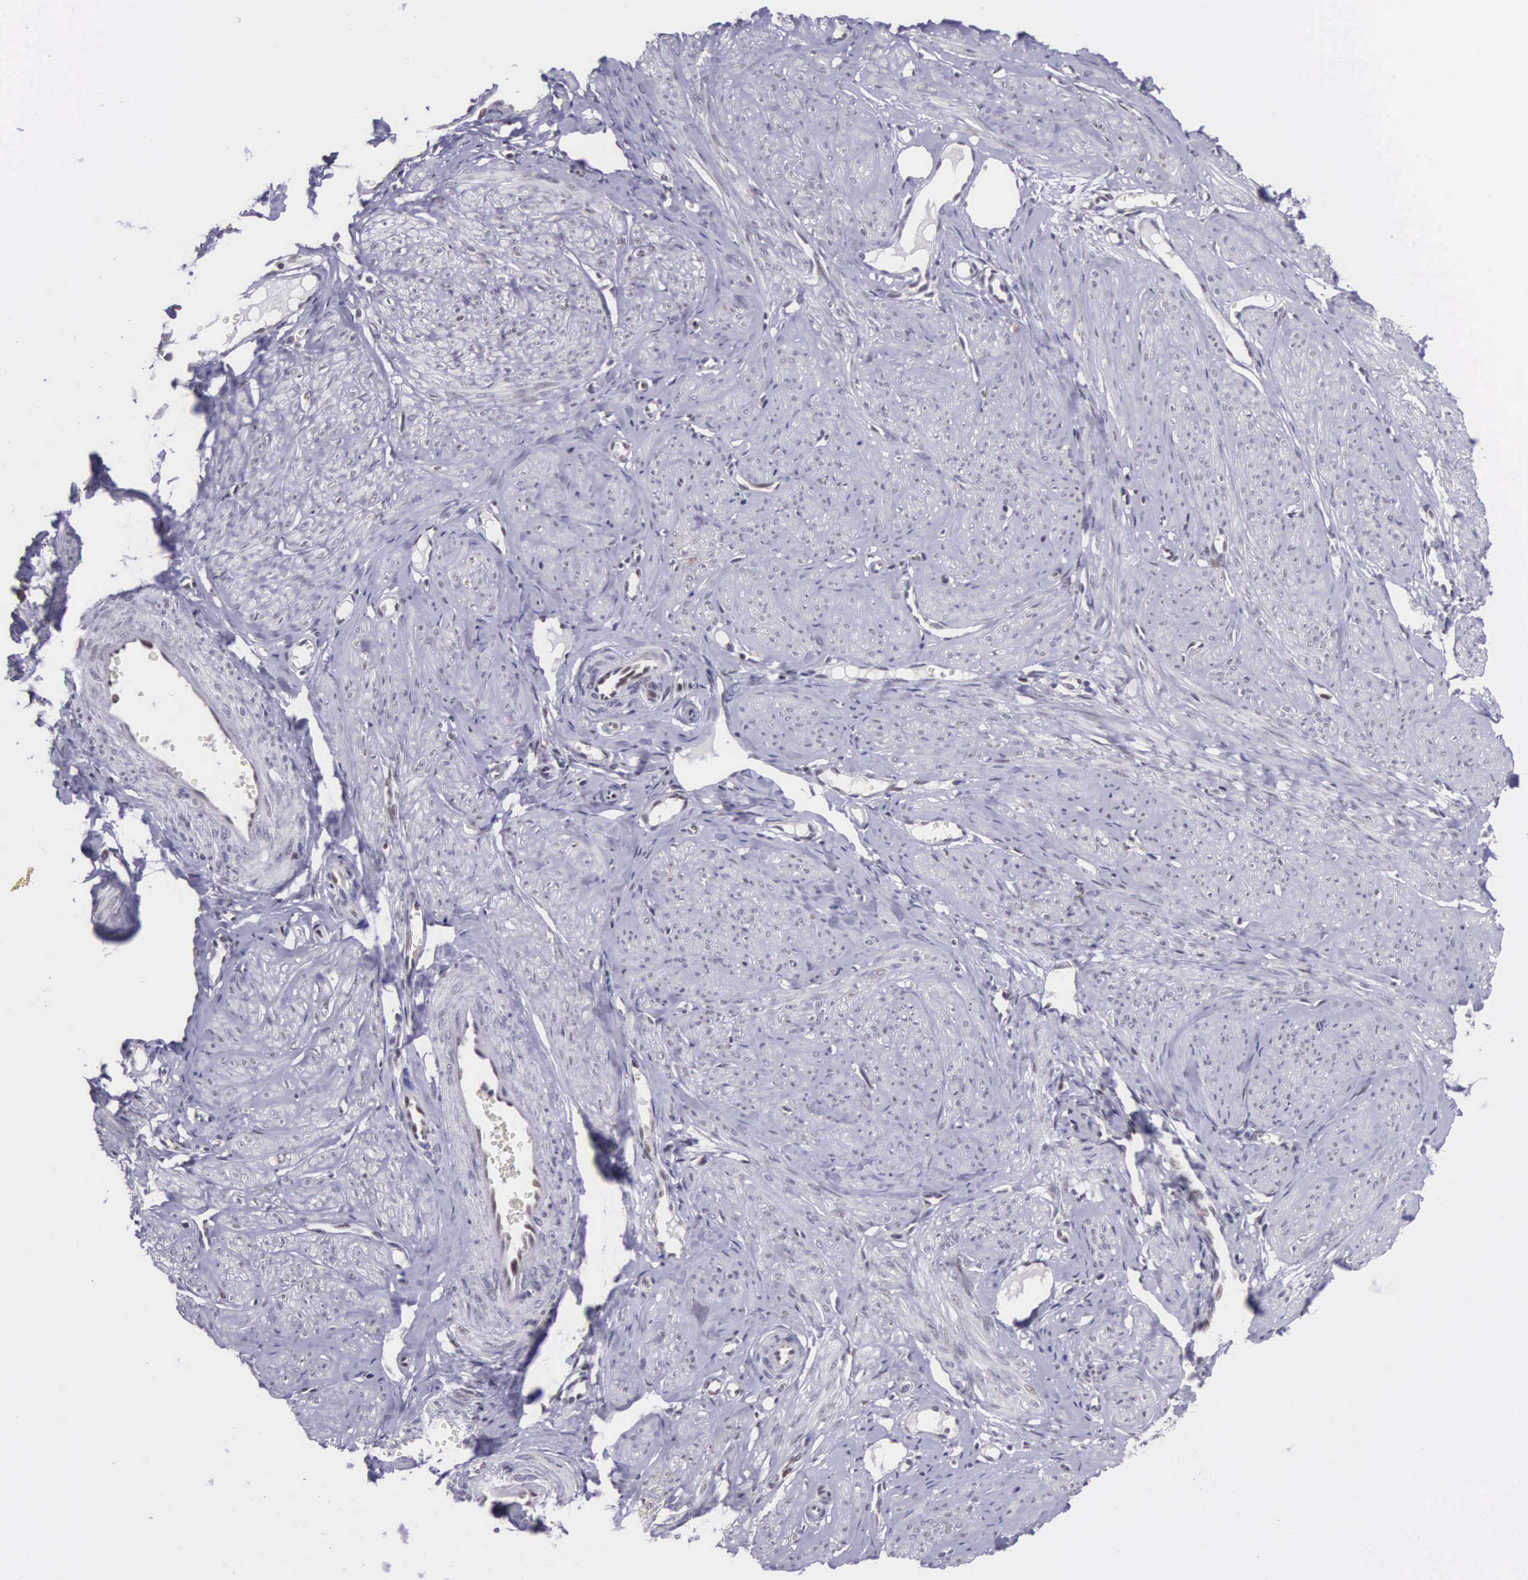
{"staining": {"intensity": "negative", "quantity": "none", "location": "none"}, "tissue": "smooth muscle", "cell_type": "Smooth muscle cells", "image_type": "normal", "snomed": [{"axis": "morphology", "description": "Normal tissue, NOS"}, {"axis": "topography", "description": "Uterus"}], "caption": "The micrograph displays no significant staining in smooth muscle cells of smooth muscle.", "gene": "SLC25A21", "patient": {"sex": "female", "age": 45}}